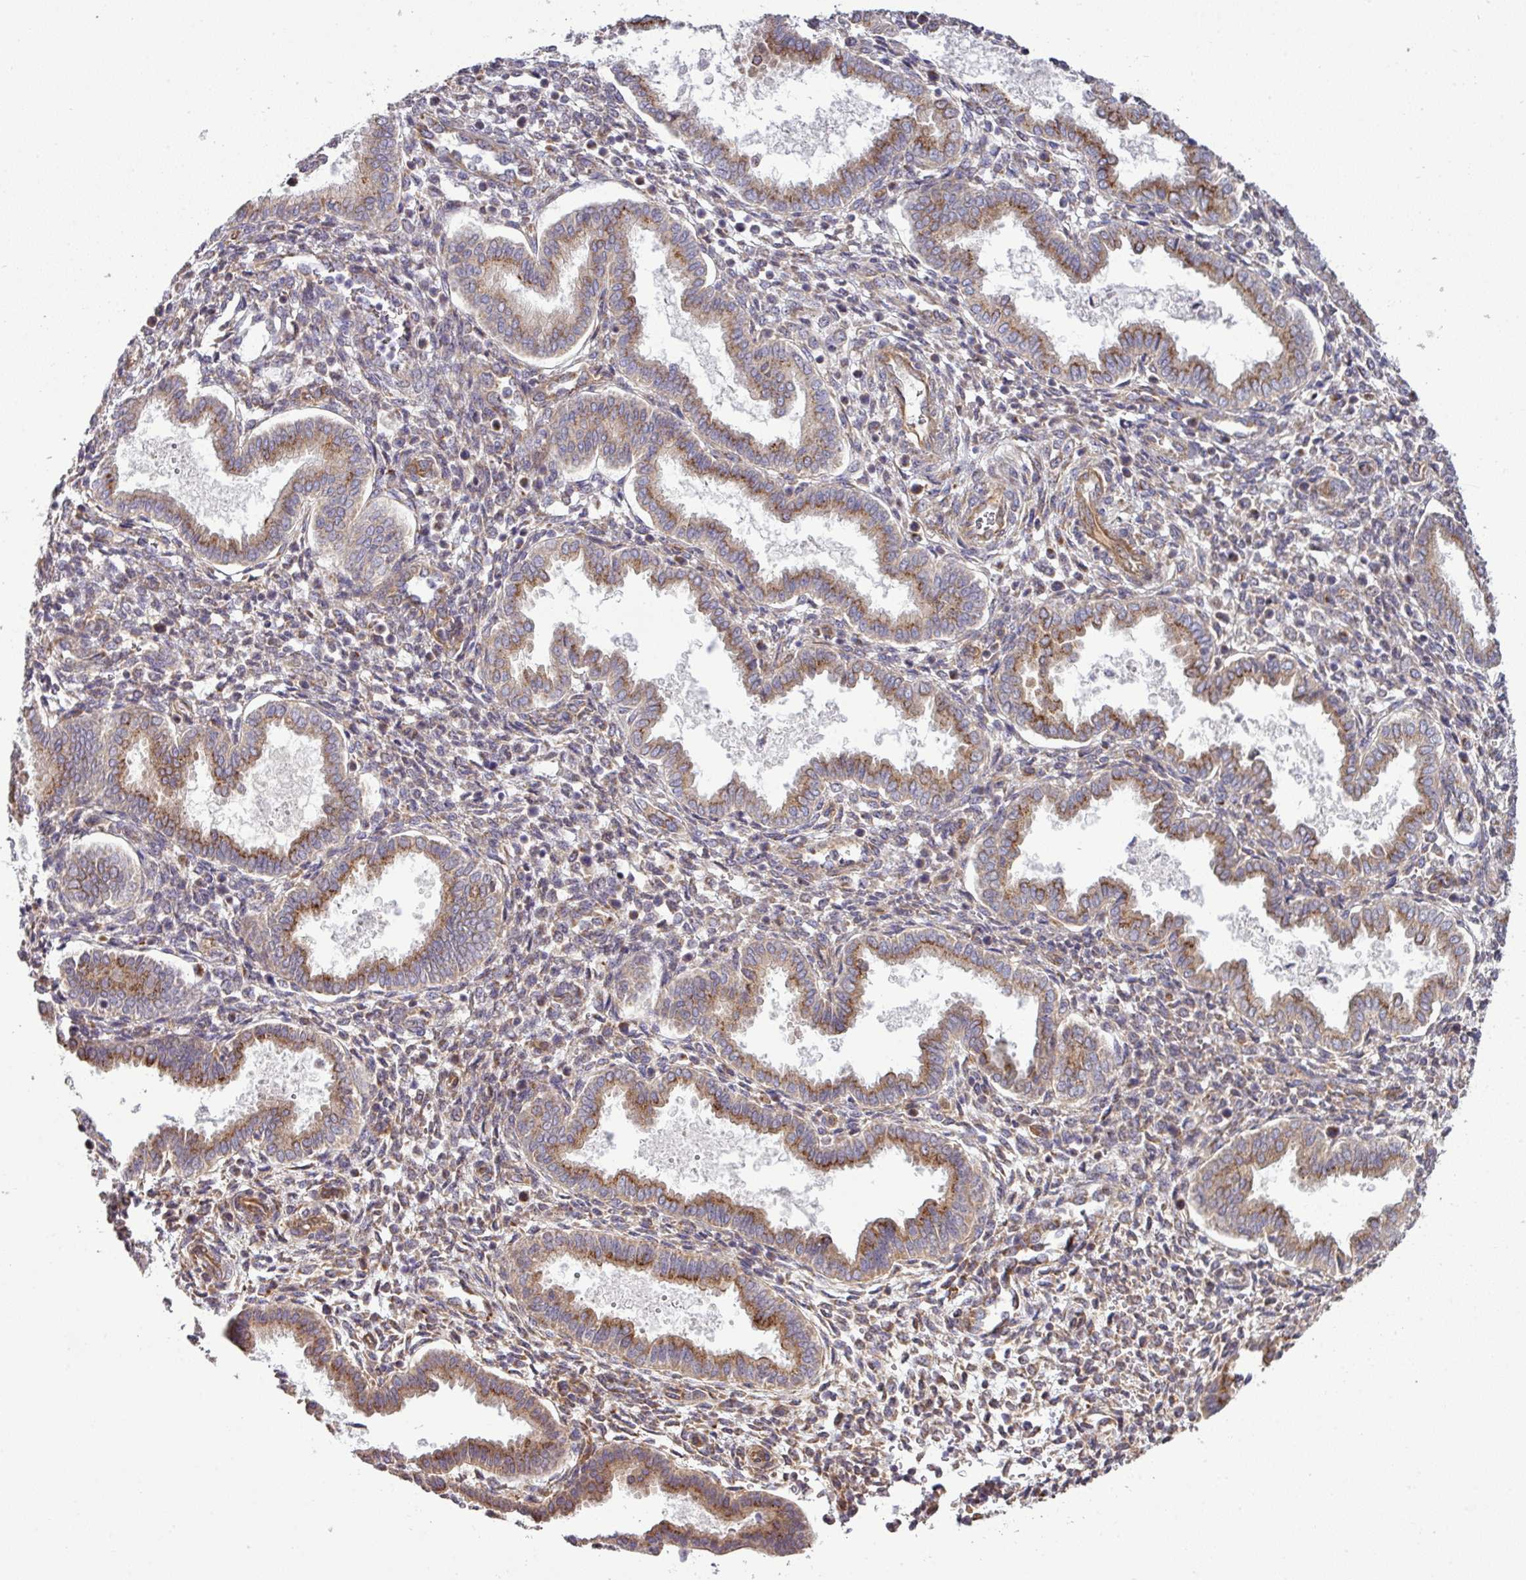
{"staining": {"intensity": "moderate", "quantity": "25%-75%", "location": "cytoplasmic/membranous"}, "tissue": "endometrium", "cell_type": "Cells in endometrial stroma", "image_type": "normal", "snomed": [{"axis": "morphology", "description": "Normal tissue, NOS"}, {"axis": "topography", "description": "Endometrium"}], "caption": "Brown immunohistochemical staining in normal human endometrium demonstrates moderate cytoplasmic/membranous expression in approximately 25%-75% of cells in endometrial stroma. The staining was performed using DAB (3,3'-diaminobenzidine), with brown indicating positive protein expression. Nuclei are stained blue with hematoxylin.", "gene": "TIMMDC1", "patient": {"sex": "female", "age": 24}}